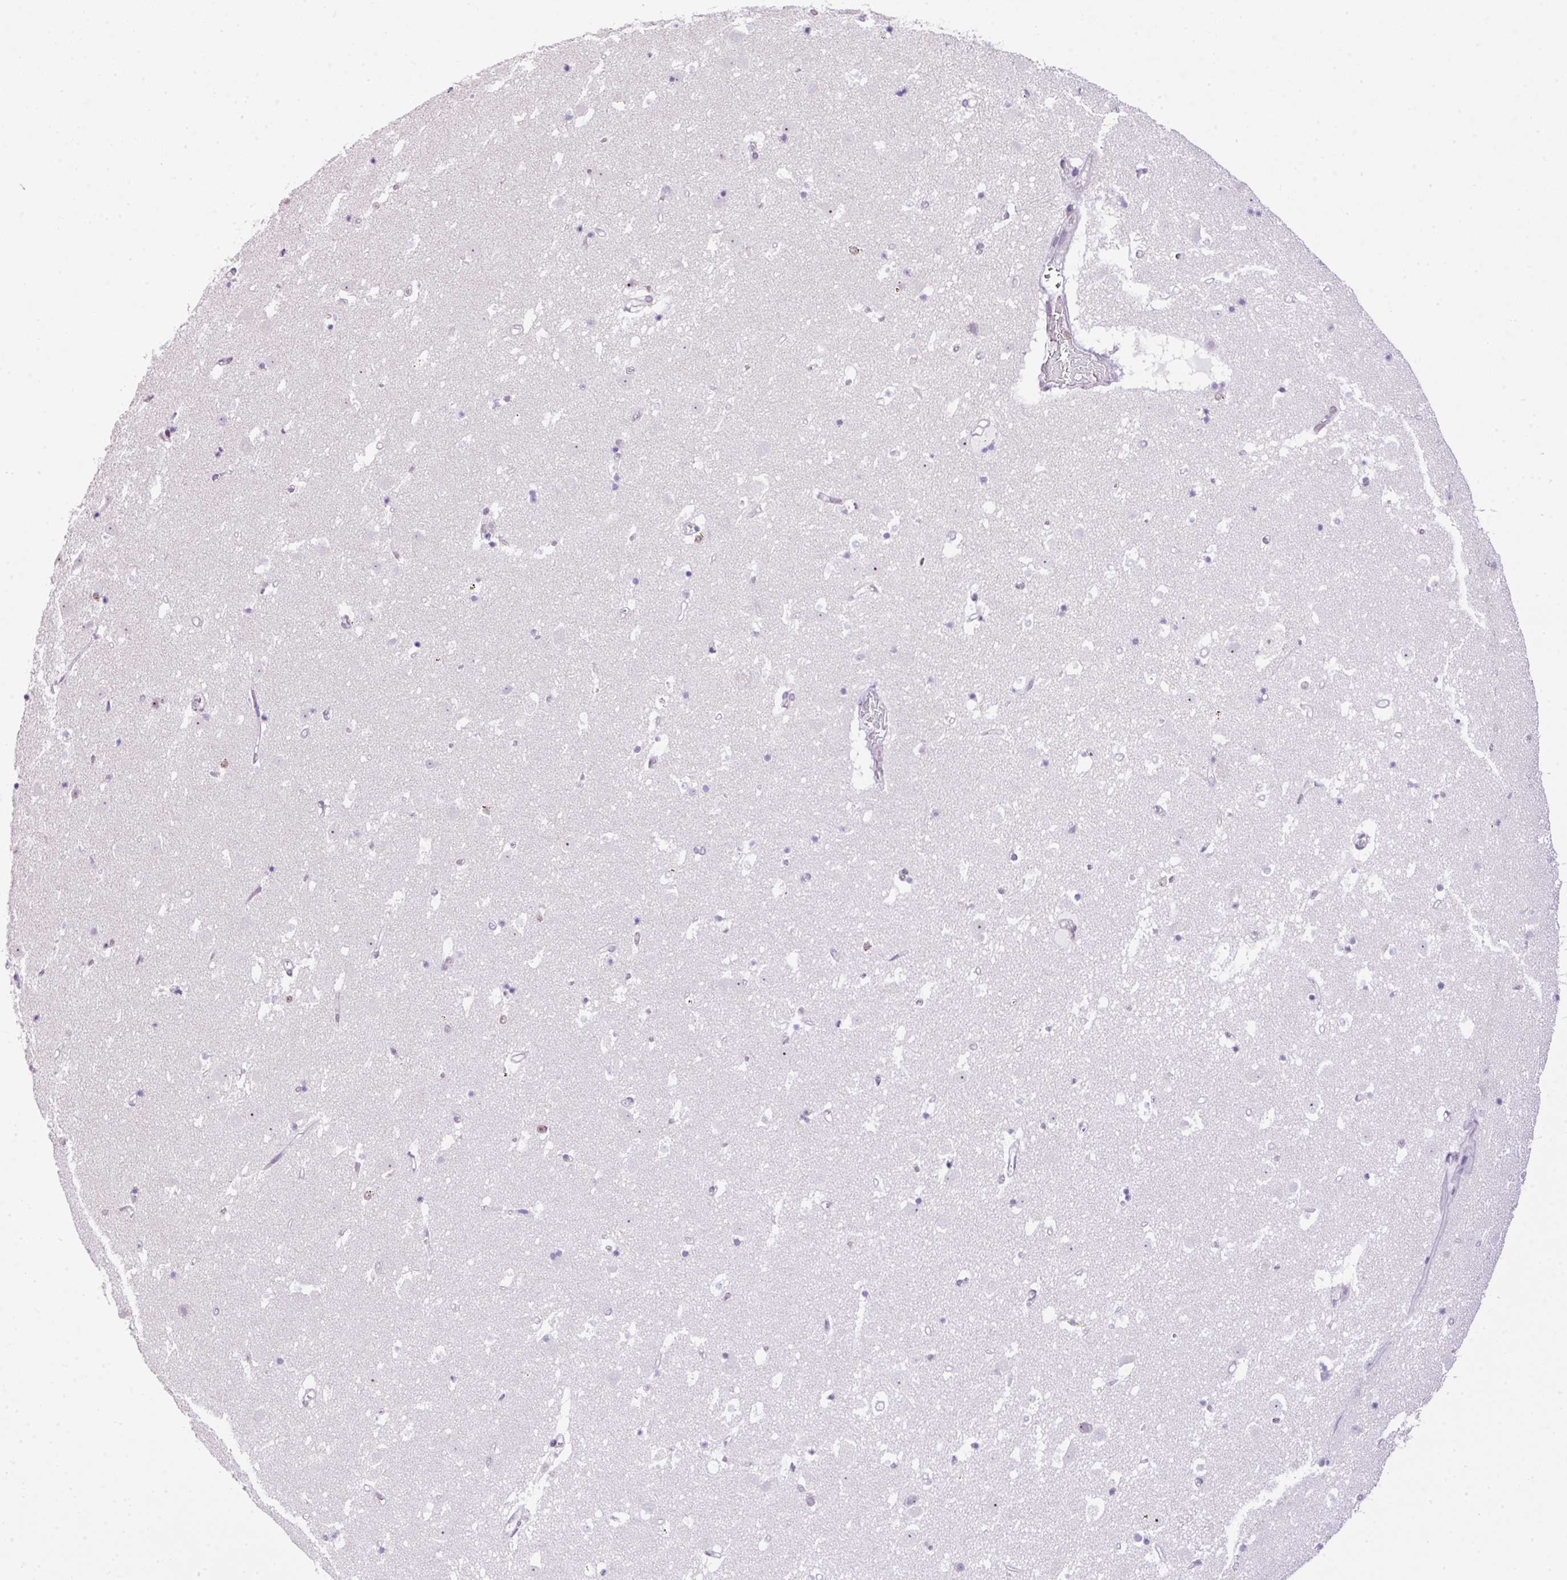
{"staining": {"intensity": "negative", "quantity": "none", "location": "none"}, "tissue": "caudate", "cell_type": "Glial cells", "image_type": "normal", "snomed": [{"axis": "morphology", "description": "Normal tissue, NOS"}, {"axis": "topography", "description": "Lateral ventricle wall"}], "caption": "Immunohistochemistry of benign human caudate exhibits no staining in glial cells.", "gene": "CCDC137", "patient": {"sex": "male", "age": 58}}